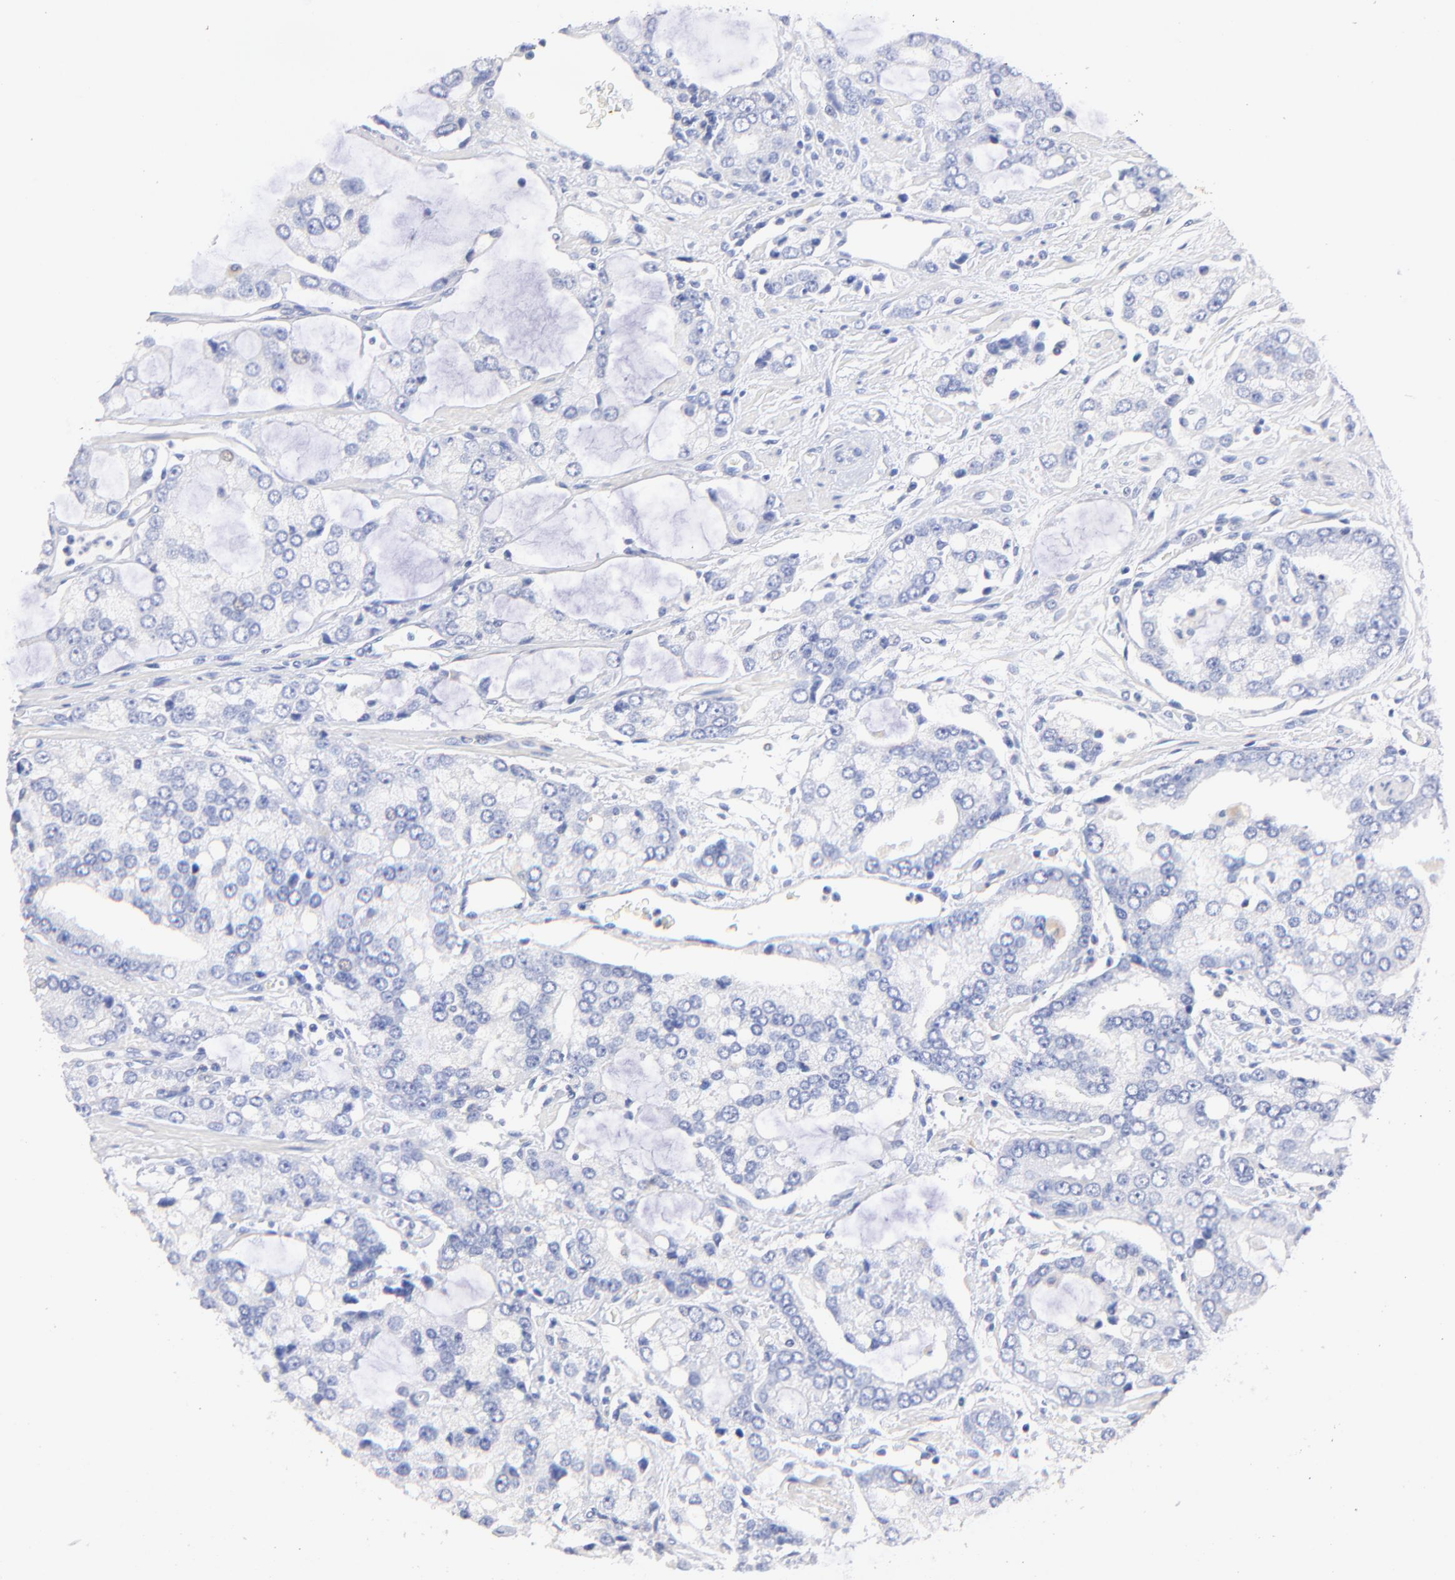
{"staining": {"intensity": "negative", "quantity": "none", "location": "none"}, "tissue": "prostate cancer", "cell_type": "Tumor cells", "image_type": "cancer", "snomed": [{"axis": "morphology", "description": "Adenocarcinoma, High grade"}, {"axis": "topography", "description": "Prostate"}], "caption": "Tumor cells show no significant positivity in prostate cancer (high-grade adenocarcinoma).", "gene": "HORMAD2", "patient": {"sex": "male", "age": 67}}